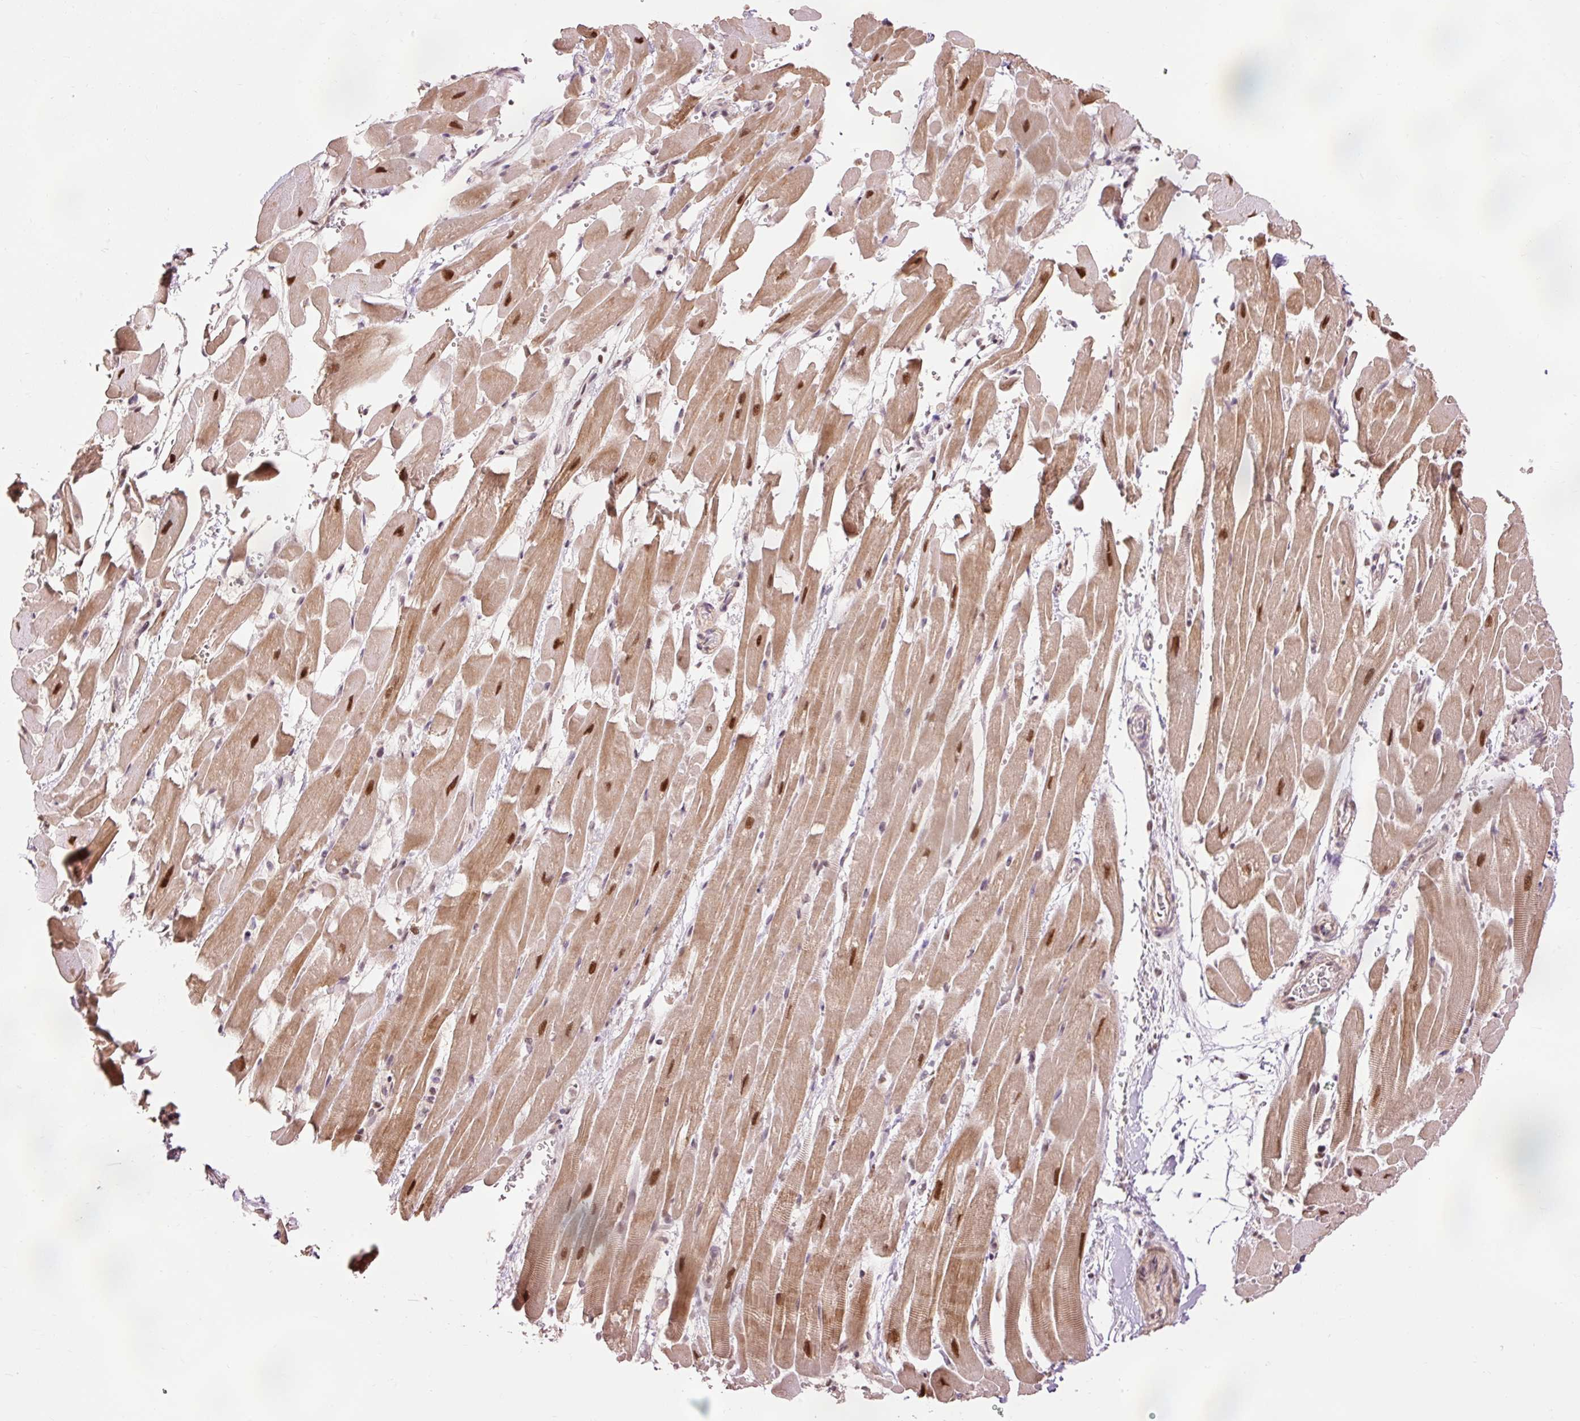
{"staining": {"intensity": "strong", "quantity": "25%-75%", "location": "cytoplasmic/membranous,nuclear"}, "tissue": "heart muscle", "cell_type": "Cardiomyocytes", "image_type": "normal", "snomed": [{"axis": "morphology", "description": "Normal tissue, NOS"}, {"axis": "topography", "description": "Heart"}], "caption": "This photomicrograph reveals immunohistochemistry (IHC) staining of benign heart muscle, with high strong cytoplasmic/membranous,nuclear positivity in approximately 25%-75% of cardiomyocytes.", "gene": "ZBTB44", "patient": {"sex": "male", "age": 37}}